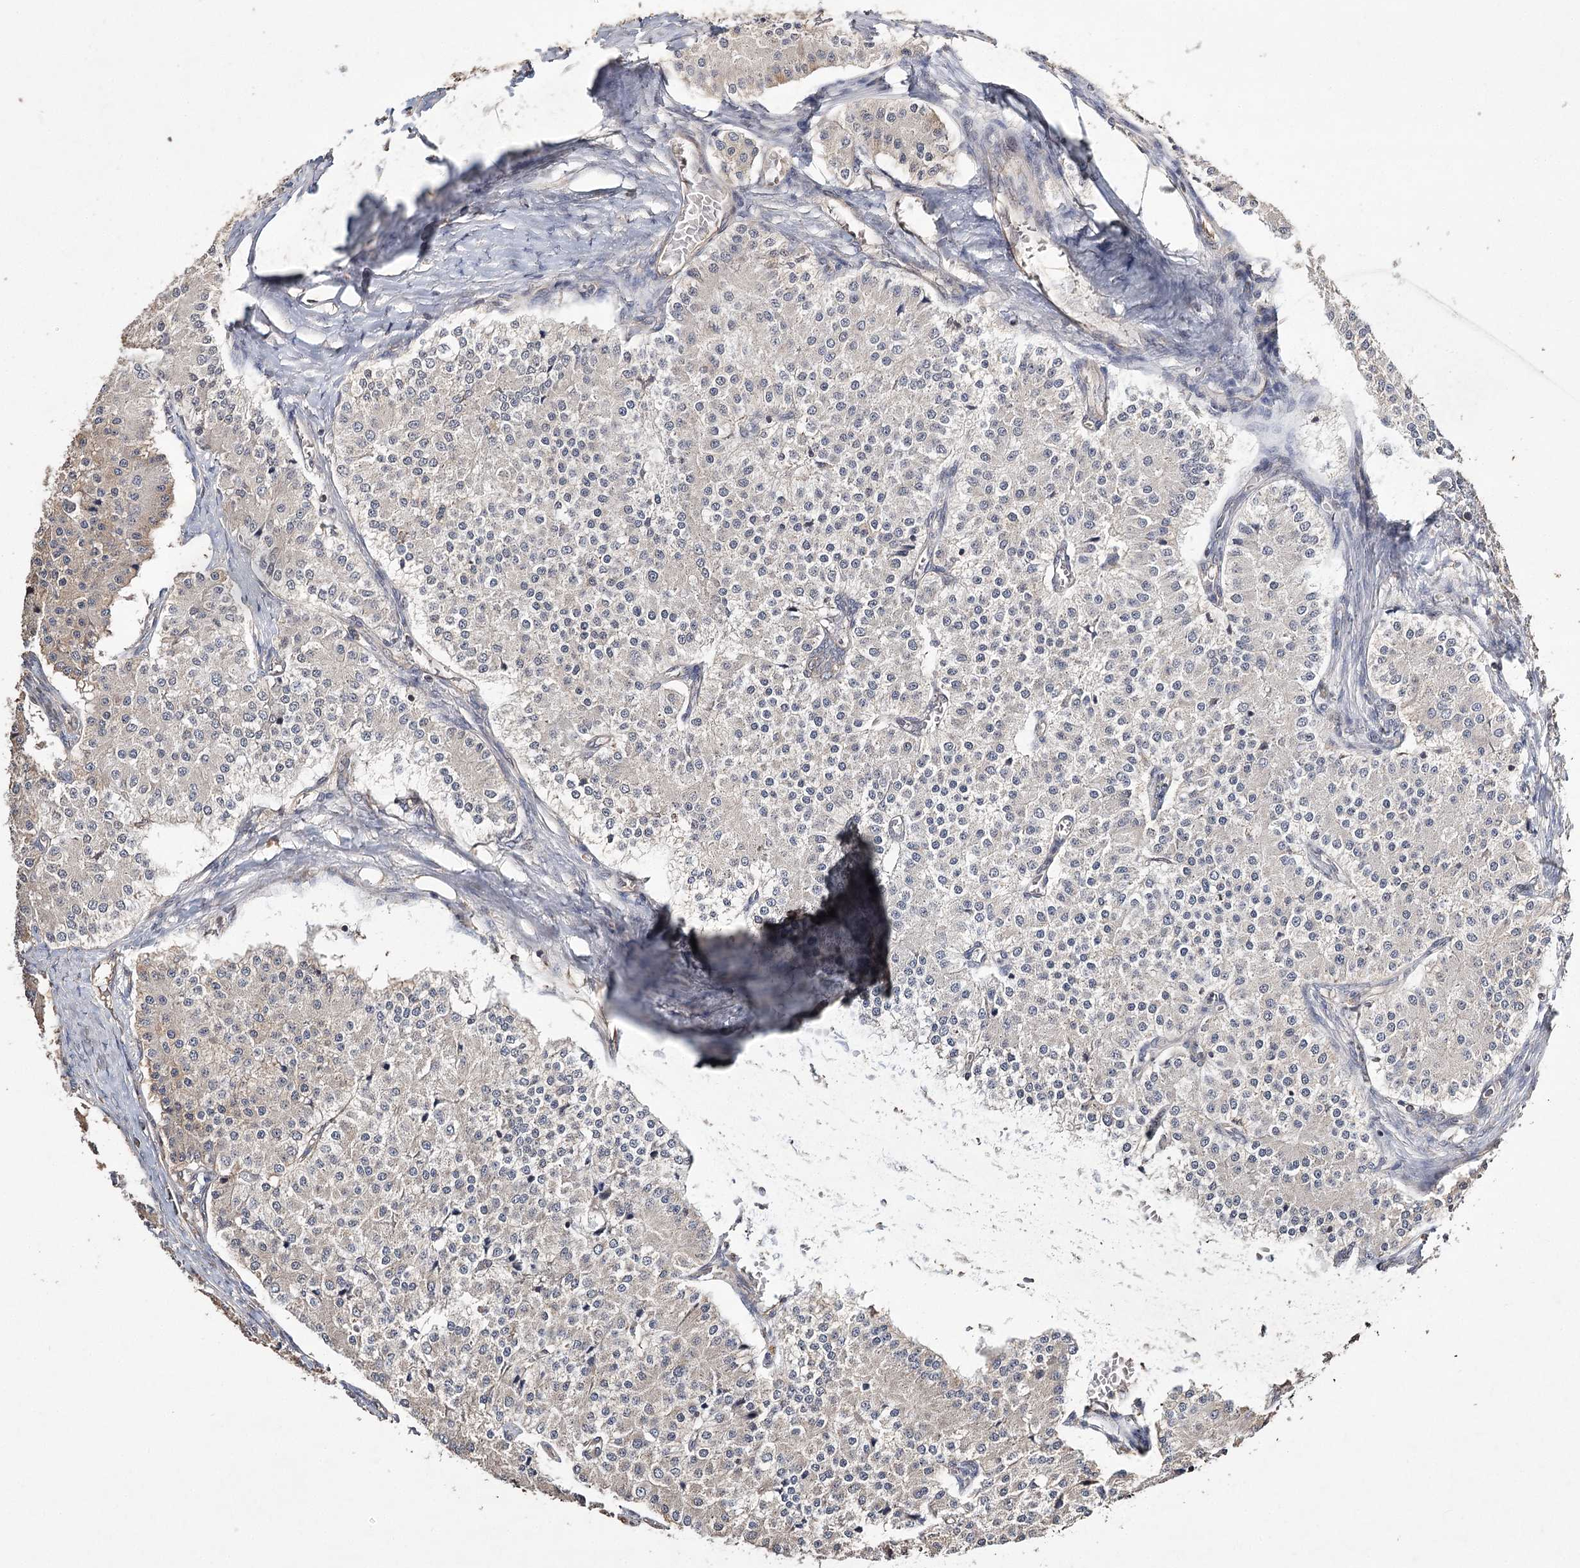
{"staining": {"intensity": "negative", "quantity": "none", "location": "none"}, "tissue": "carcinoid", "cell_type": "Tumor cells", "image_type": "cancer", "snomed": [{"axis": "morphology", "description": "Carcinoid, malignant, NOS"}, {"axis": "topography", "description": "Colon"}], "caption": "An IHC histopathology image of carcinoid (malignant) is shown. There is no staining in tumor cells of carcinoid (malignant).", "gene": "NOPCHAP1", "patient": {"sex": "female", "age": 52}}